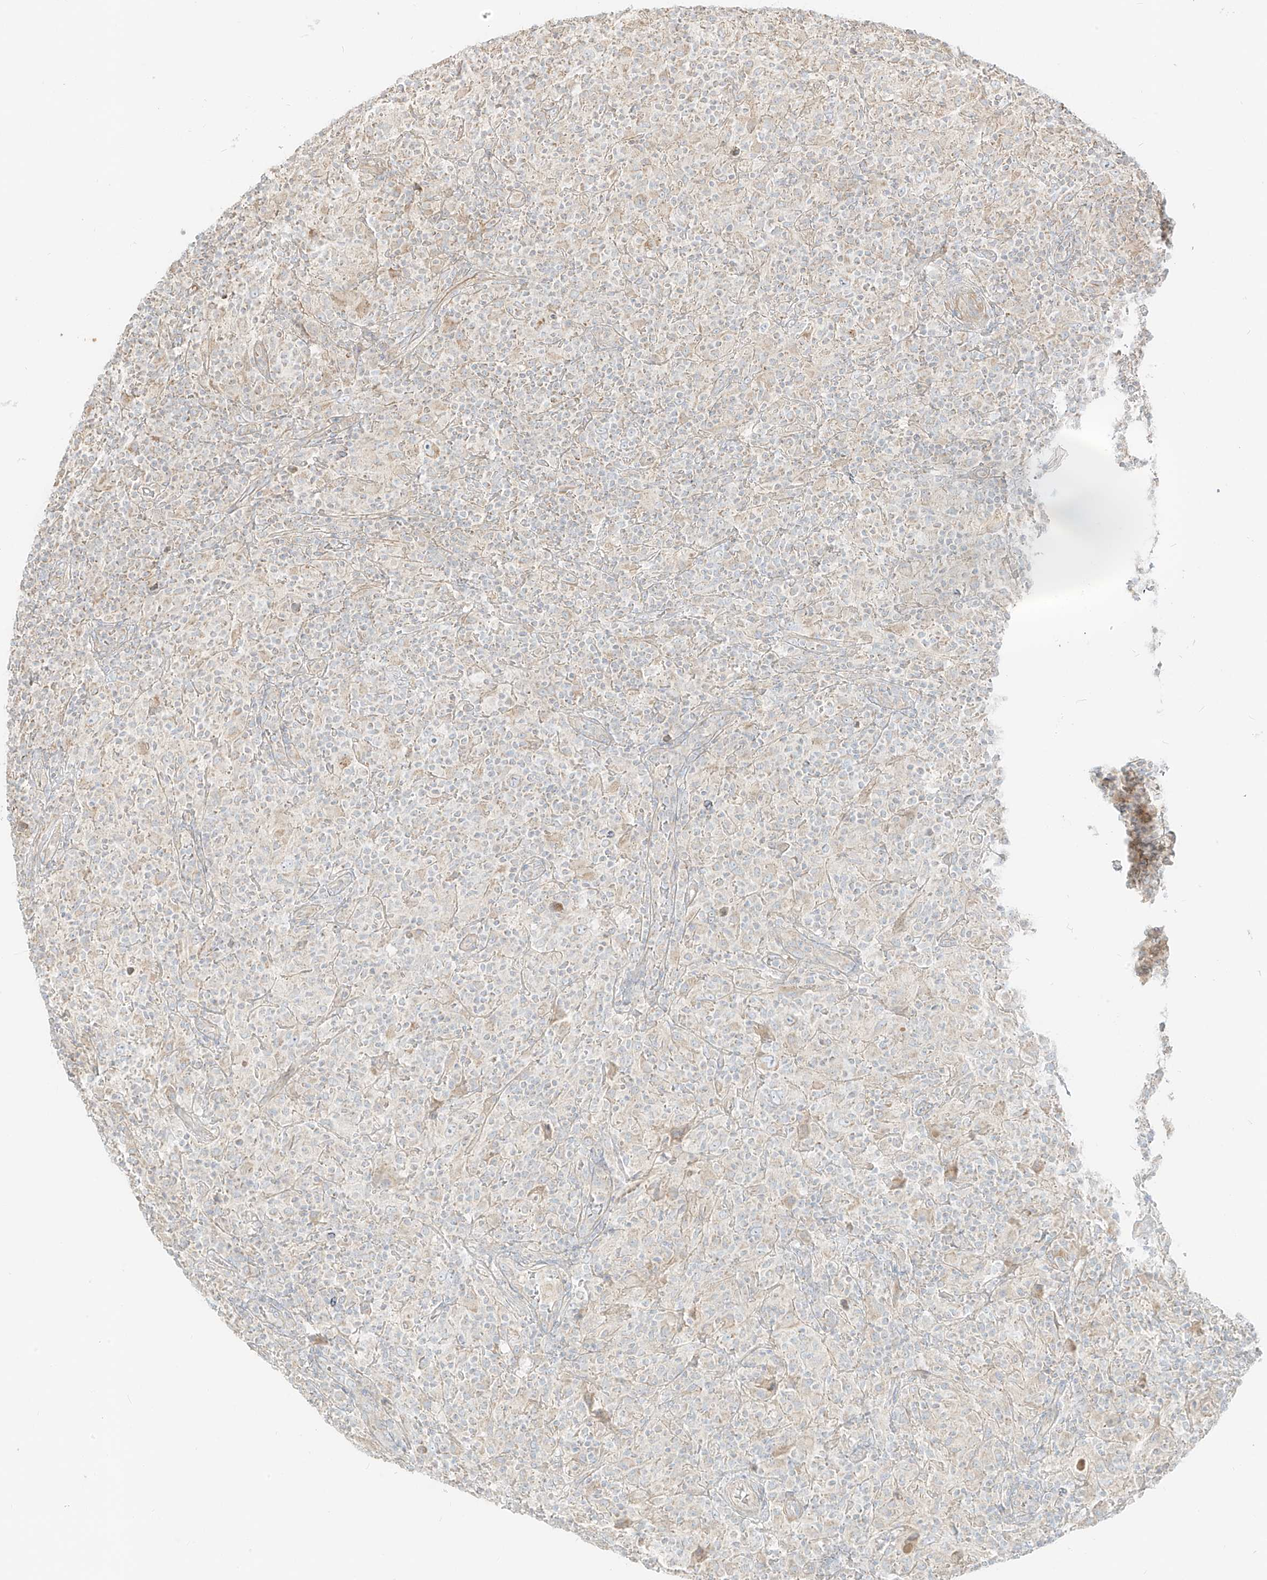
{"staining": {"intensity": "negative", "quantity": "none", "location": "none"}, "tissue": "lymphoma", "cell_type": "Tumor cells", "image_type": "cancer", "snomed": [{"axis": "morphology", "description": "Hodgkin's disease, NOS"}, {"axis": "topography", "description": "Lymph node"}], "caption": "Immunohistochemical staining of human Hodgkin's disease demonstrates no significant positivity in tumor cells. The staining is performed using DAB (3,3'-diaminobenzidine) brown chromogen with nuclei counter-stained in using hematoxylin.", "gene": "ZIM3", "patient": {"sex": "male", "age": 70}}